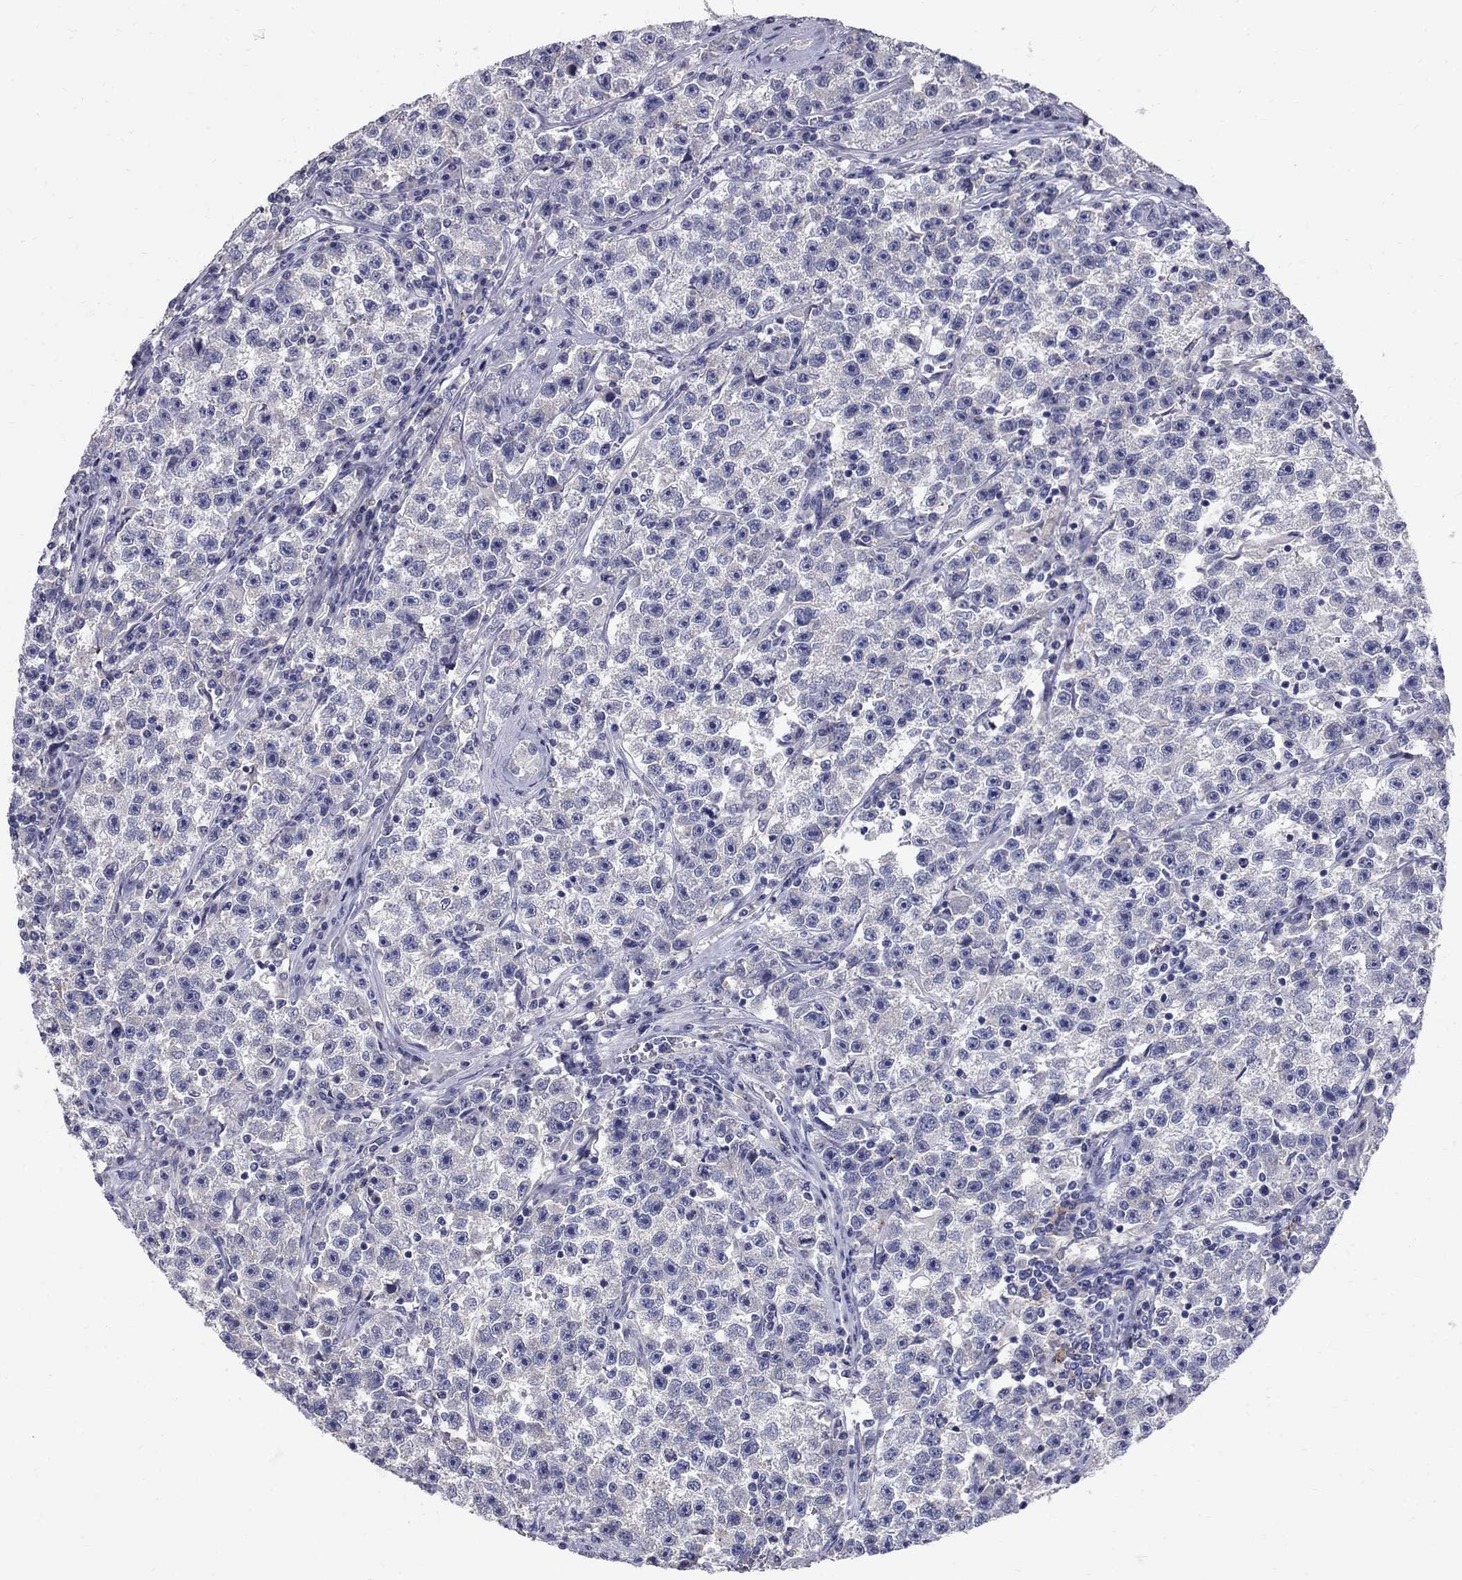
{"staining": {"intensity": "negative", "quantity": "none", "location": "none"}, "tissue": "testis cancer", "cell_type": "Tumor cells", "image_type": "cancer", "snomed": [{"axis": "morphology", "description": "Seminoma, NOS"}, {"axis": "topography", "description": "Testis"}], "caption": "Tumor cells are negative for brown protein staining in testis cancer.", "gene": "TP53TG5", "patient": {"sex": "male", "age": 22}}